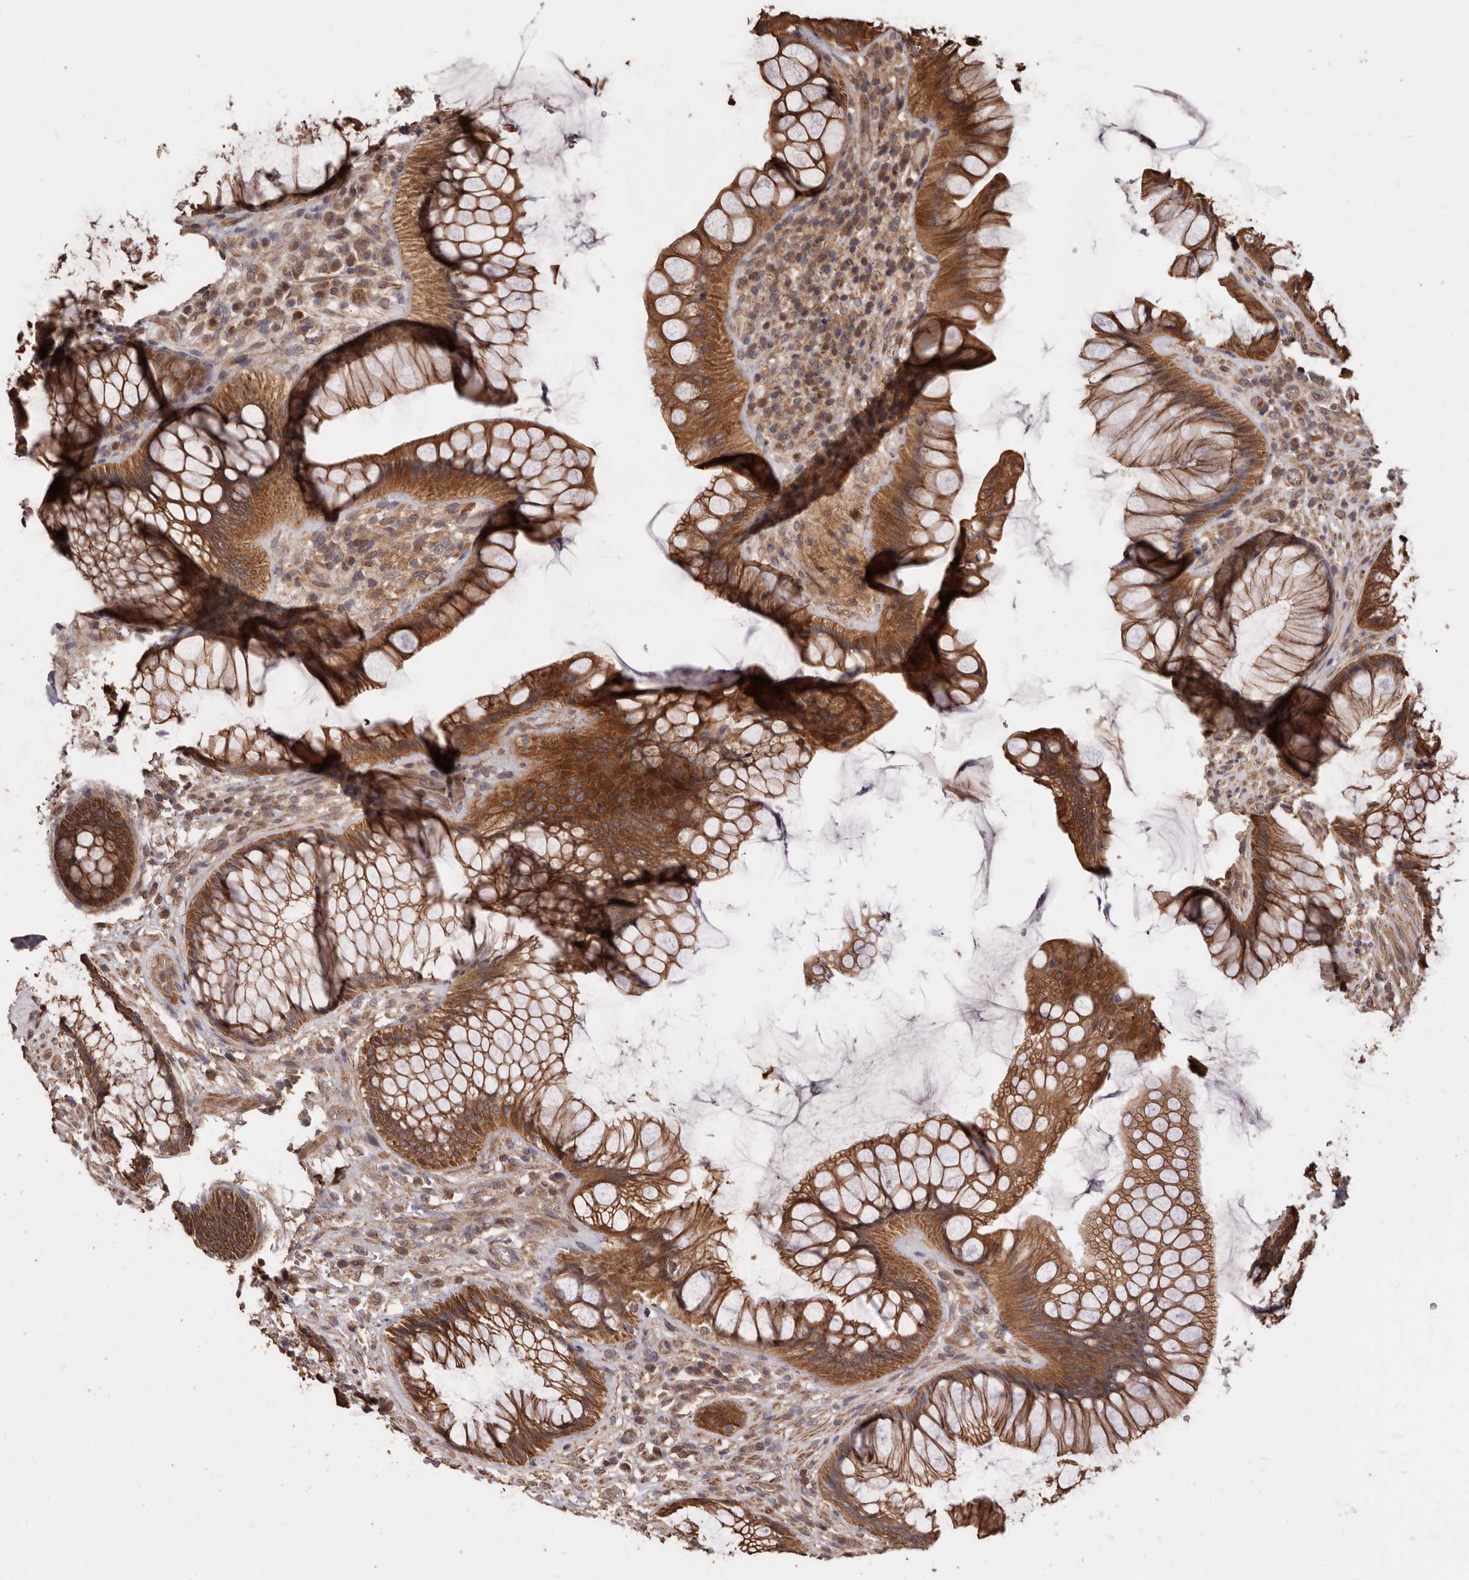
{"staining": {"intensity": "moderate", "quantity": ">75%", "location": "cytoplasmic/membranous"}, "tissue": "rectum", "cell_type": "Glandular cells", "image_type": "normal", "snomed": [{"axis": "morphology", "description": "Normal tissue, NOS"}, {"axis": "topography", "description": "Rectum"}], "caption": "Rectum stained with DAB IHC demonstrates medium levels of moderate cytoplasmic/membranous positivity in about >75% of glandular cells. Using DAB (brown) and hematoxylin (blue) stains, captured at high magnification using brightfield microscopy.", "gene": "COQ8B", "patient": {"sex": "male", "age": 51}}